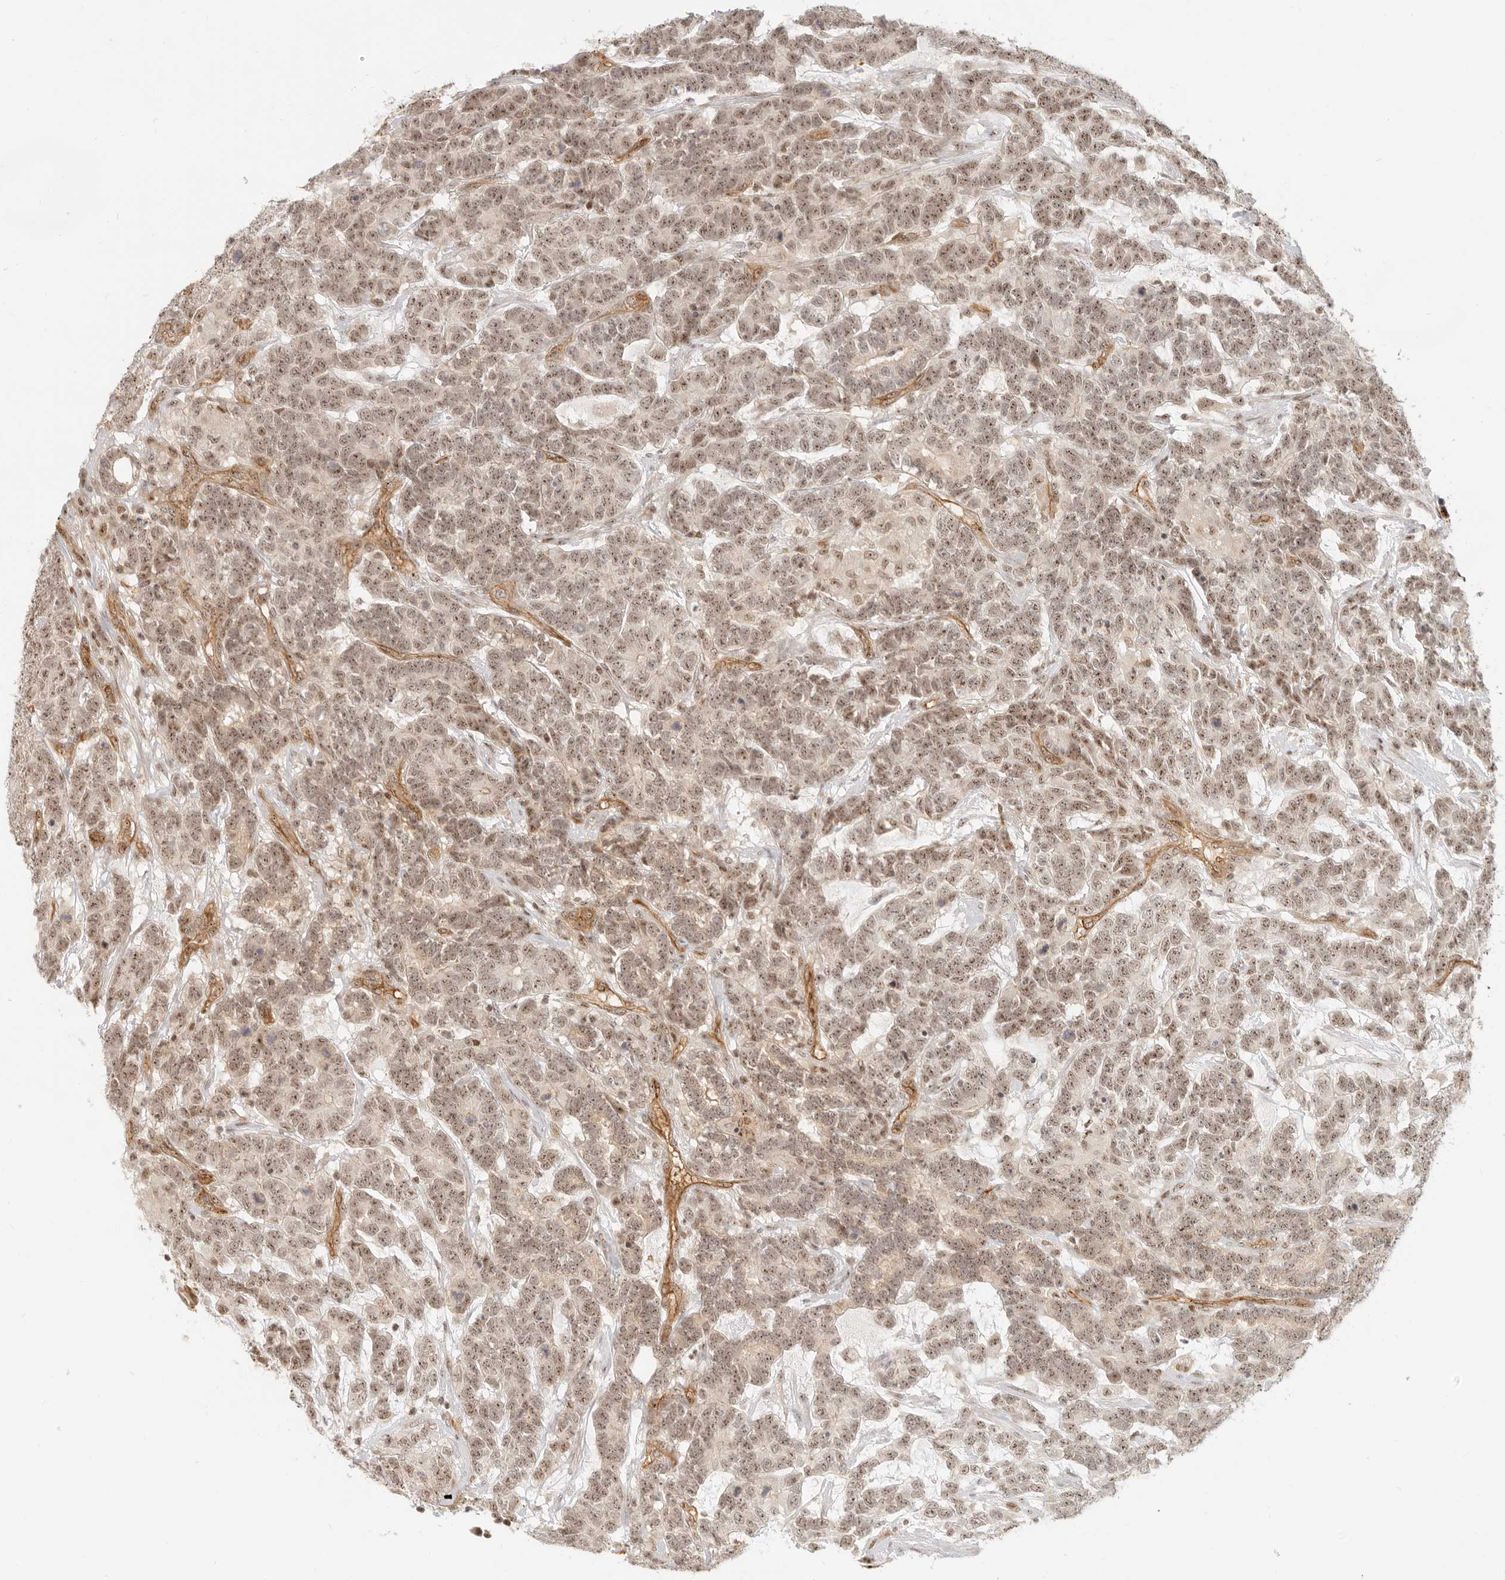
{"staining": {"intensity": "moderate", "quantity": ">75%", "location": "nuclear"}, "tissue": "testis cancer", "cell_type": "Tumor cells", "image_type": "cancer", "snomed": [{"axis": "morphology", "description": "Carcinoma, Embryonal, NOS"}, {"axis": "topography", "description": "Testis"}], "caption": "The histopathology image shows a brown stain indicating the presence of a protein in the nuclear of tumor cells in testis cancer.", "gene": "BAP1", "patient": {"sex": "male", "age": 26}}